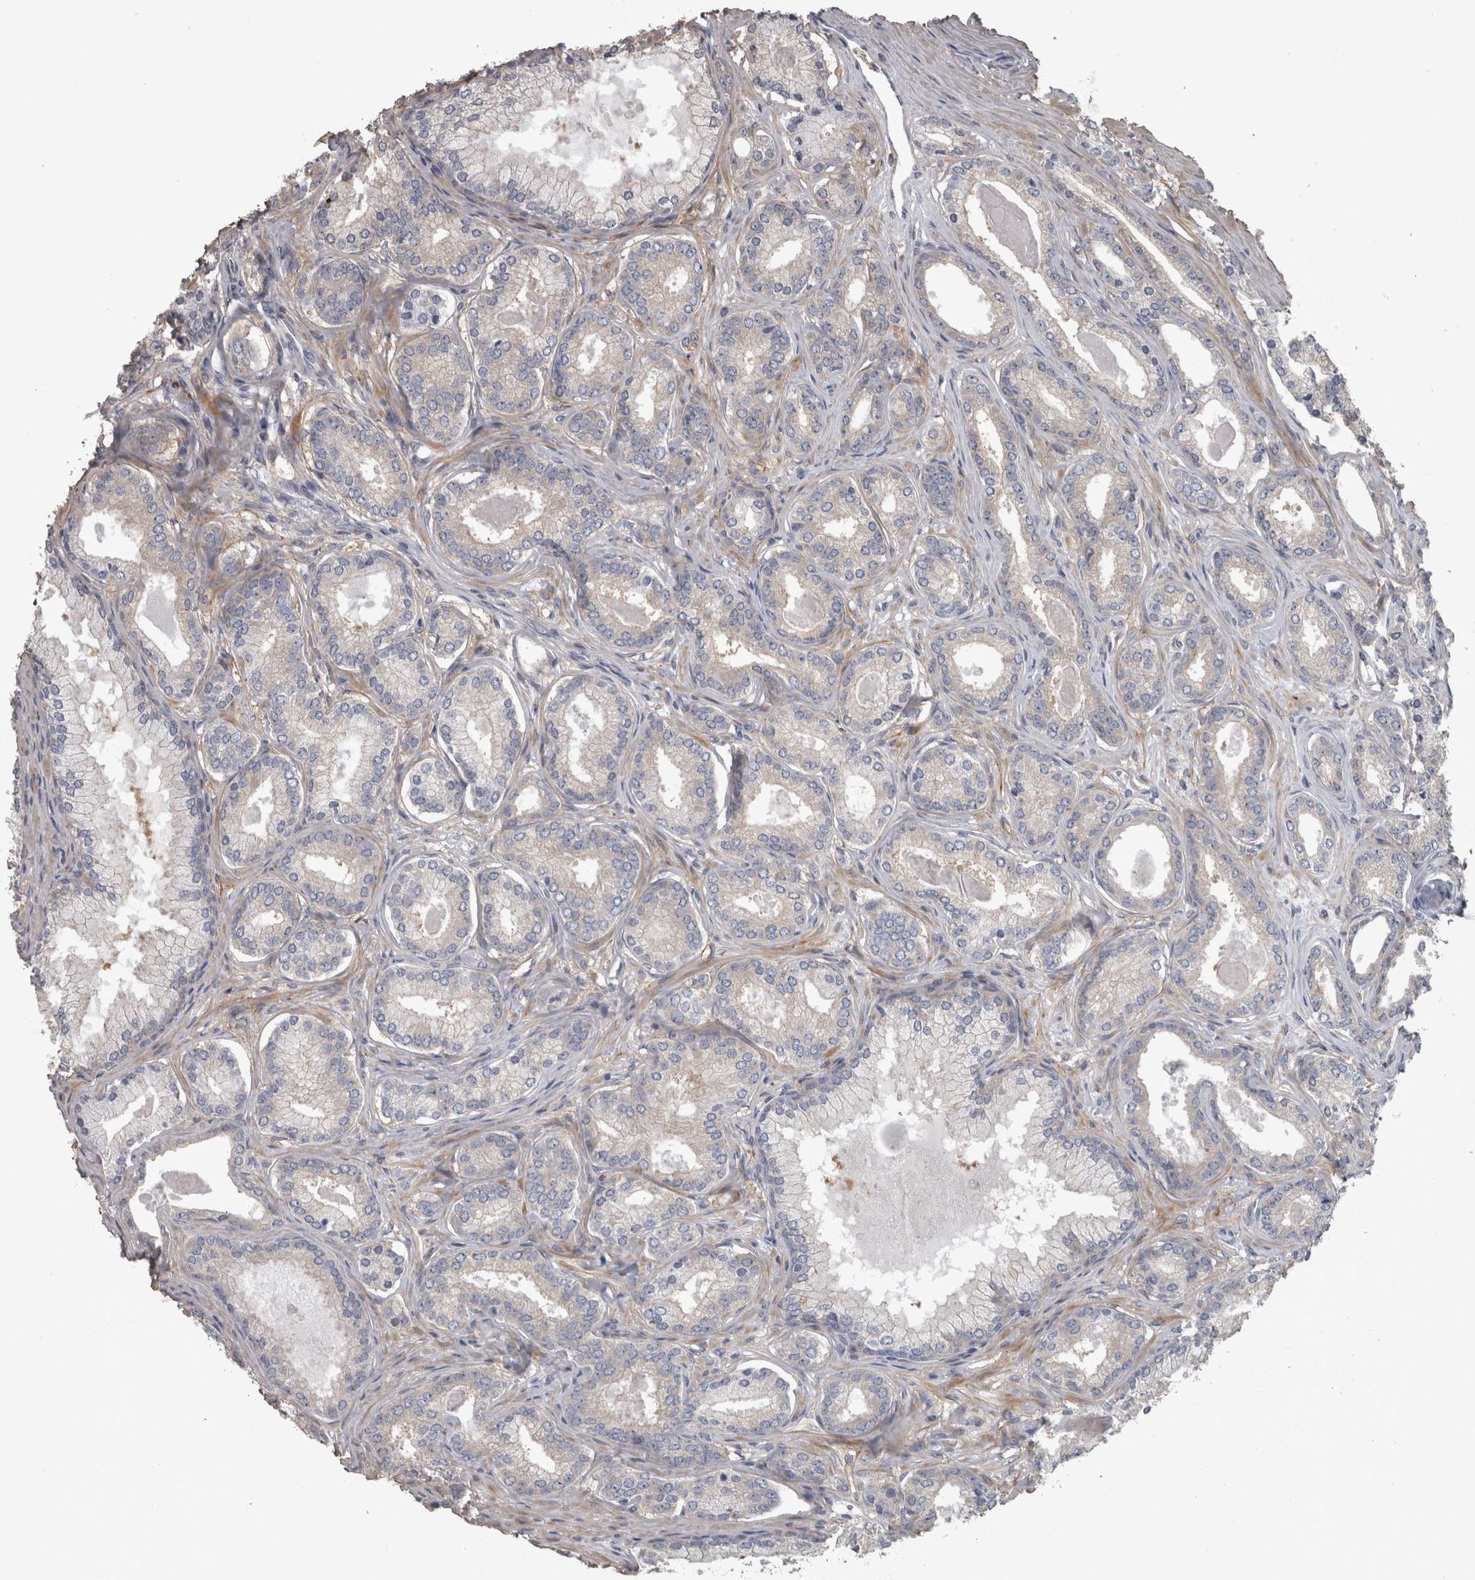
{"staining": {"intensity": "weak", "quantity": "<25%", "location": "cytoplasmic/membranous"}, "tissue": "prostate cancer", "cell_type": "Tumor cells", "image_type": "cancer", "snomed": [{"axis": "morphology", "description": "Adenocarcinoma, Low grade"}, {"axis": "topography", "description": "Prostate"}], "caption": "Immunohistochemistry of prostate cancer shows no staining in tumor cells. (DAB (3,3'-diaminobenzidine) immunohistochemistry, high magnification).", "gene": "EFEMP2", "patient": {"sex": "male", "age": 70}}